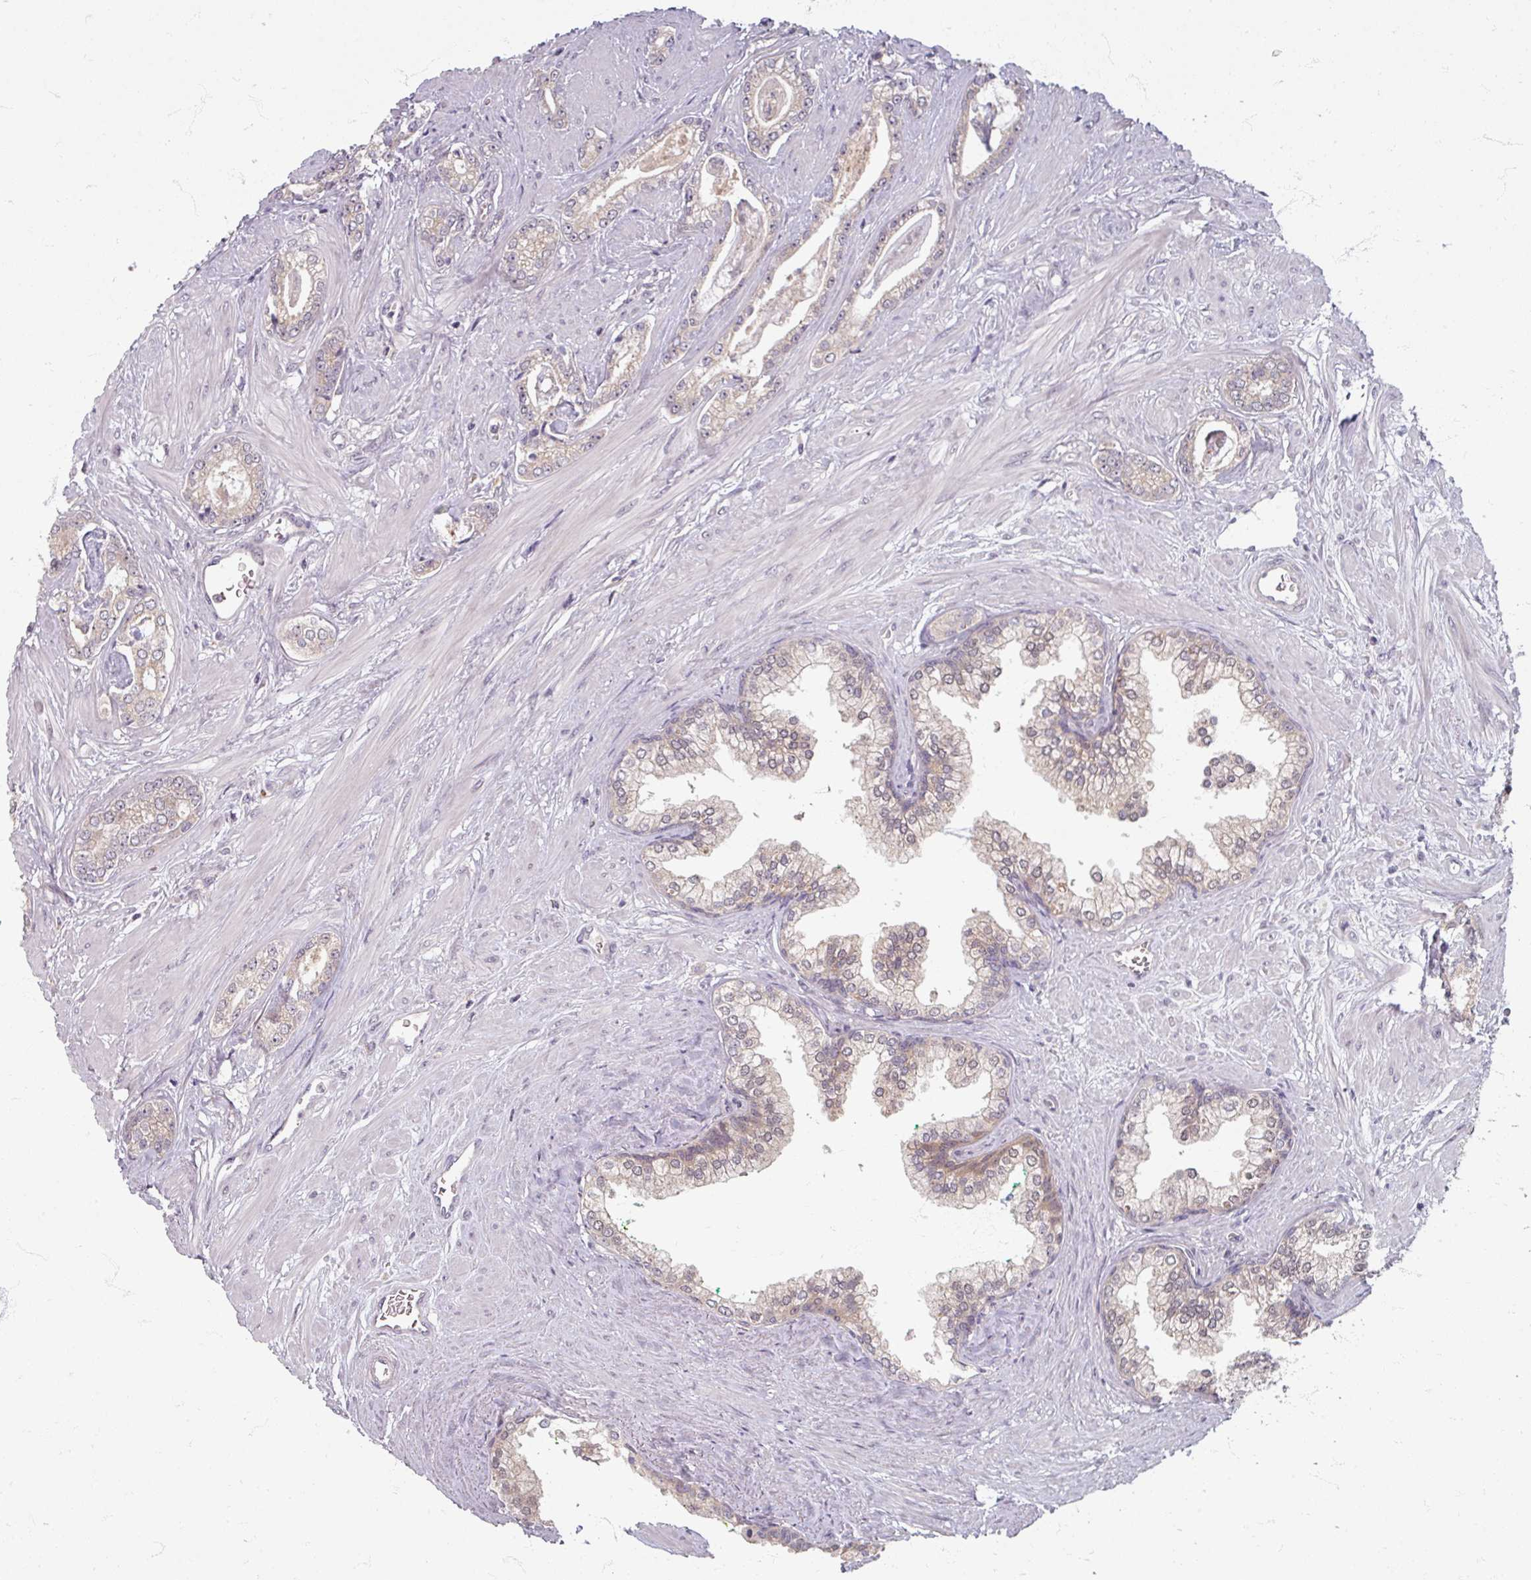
{"staining": {"intensity": "weak", "quantity": "<25%", "location": "cytoplasmic/membranous"}, "tissue": "prostate cancer", "cell_type": "Tumor cells", "image_type": "cancer", "snomed": [{"axis": "morphology", "description": "Adenocarcinoma, Low grade"}, {"axis": "topography", "description": "Prostate"}], "caption": "Prostate cancer was stained to show a protein in brown. There is no significant staining in tumor cells. (DAB immunohistochemistry (IHC) with hematoxylin counter stain).", "gene": "STAM", "patient": {"sex": "male", "age": 60}}